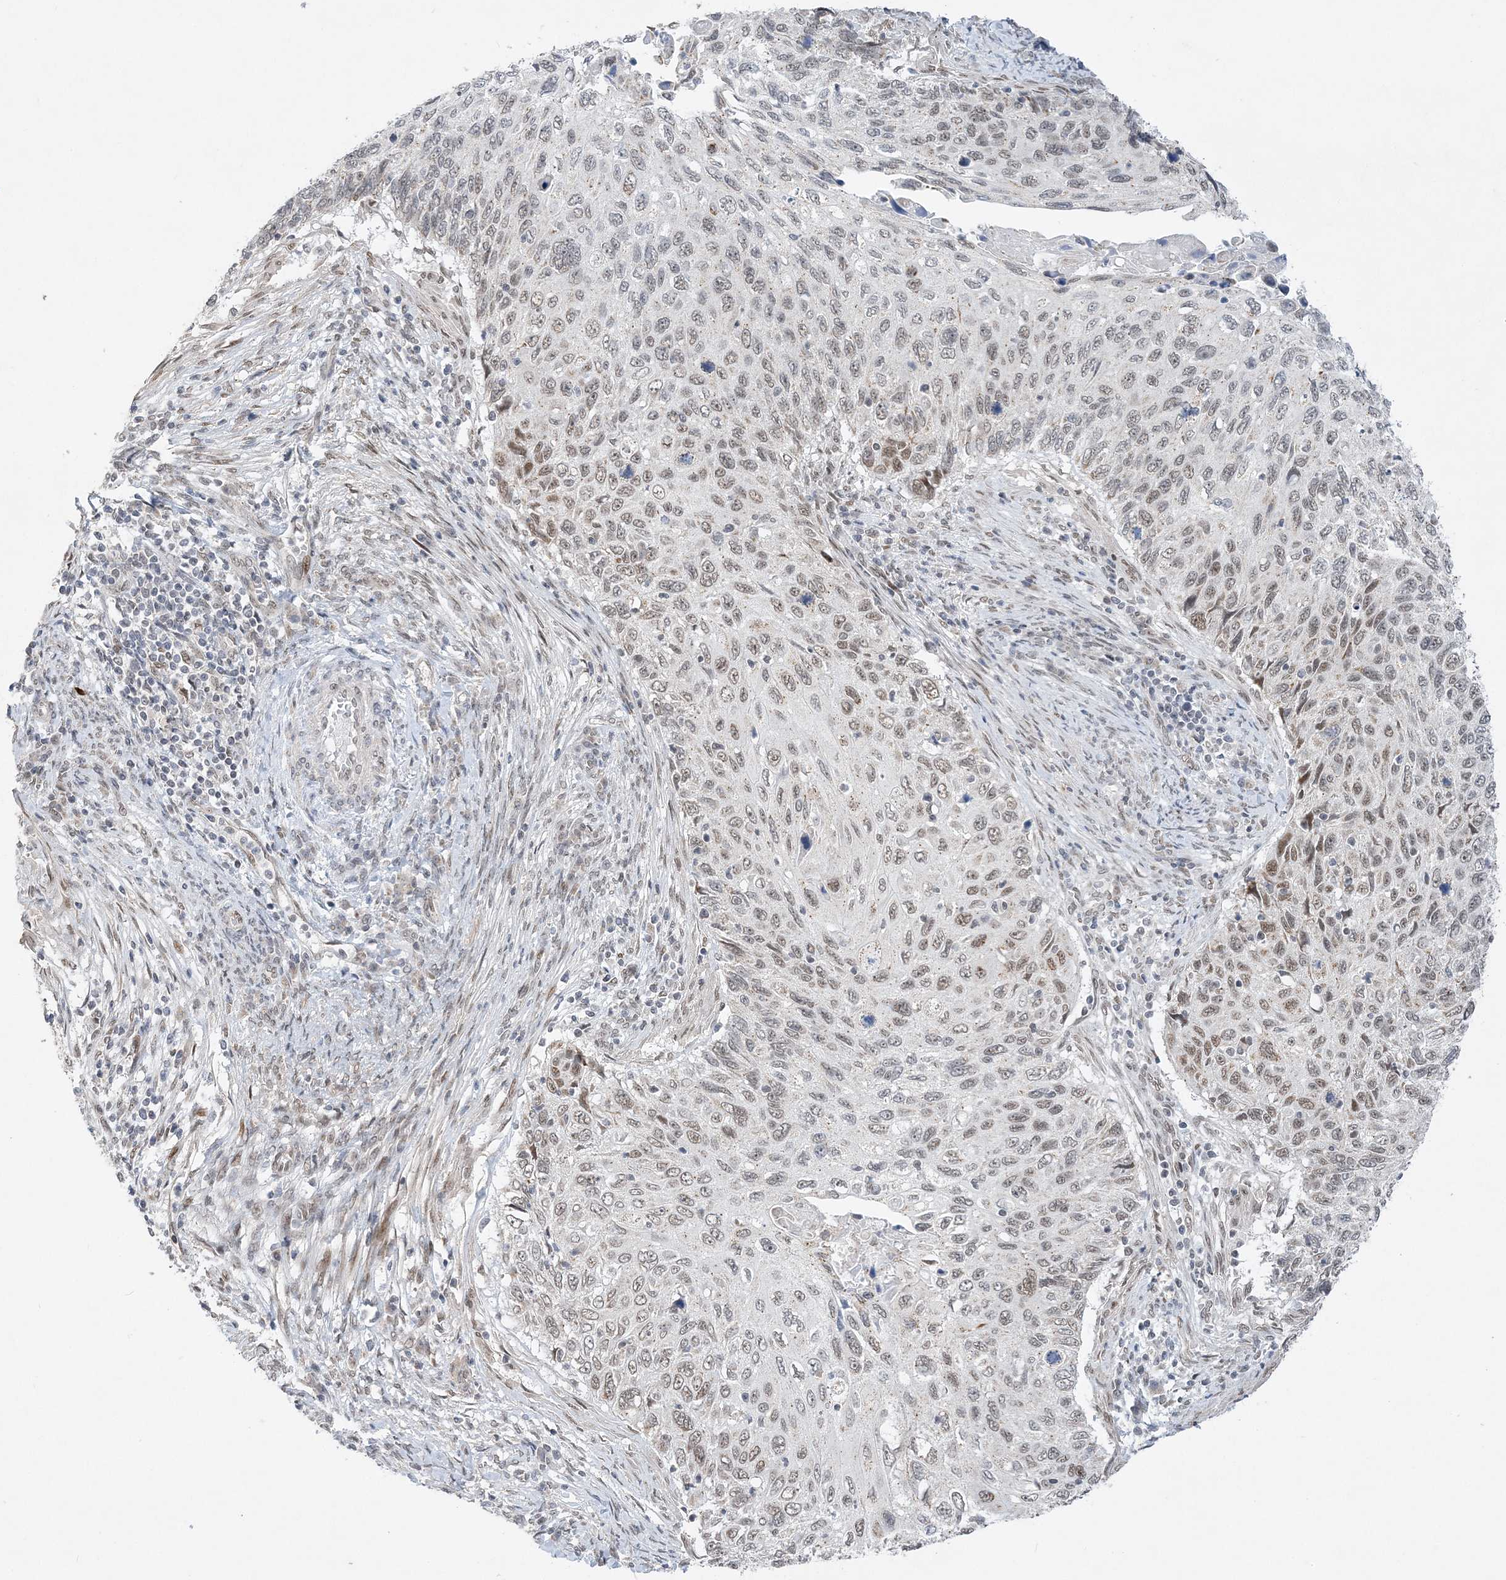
{"staining": {"intensity": "weak", "quantity": "<25%", "location": "nuclear"}, "tissue": "cervical cancer", "cell_type": "Tumor cells", "image_type": "cancer", "snomed": [{"axis": "morphology", "description": "Squamous cell carcinoma, NOS"}, {"axis": "topography", "description": "Cervix"}], "caption": "A micrograph of cervical squamous cell carcinoma stained for a protein displays no brown staining in tumor cells. (Immunohistochemistry (ihc), brightfield microscopy, high magnification).", "gene": "WAC", "patient": {"sex": "female", "age": 70}}